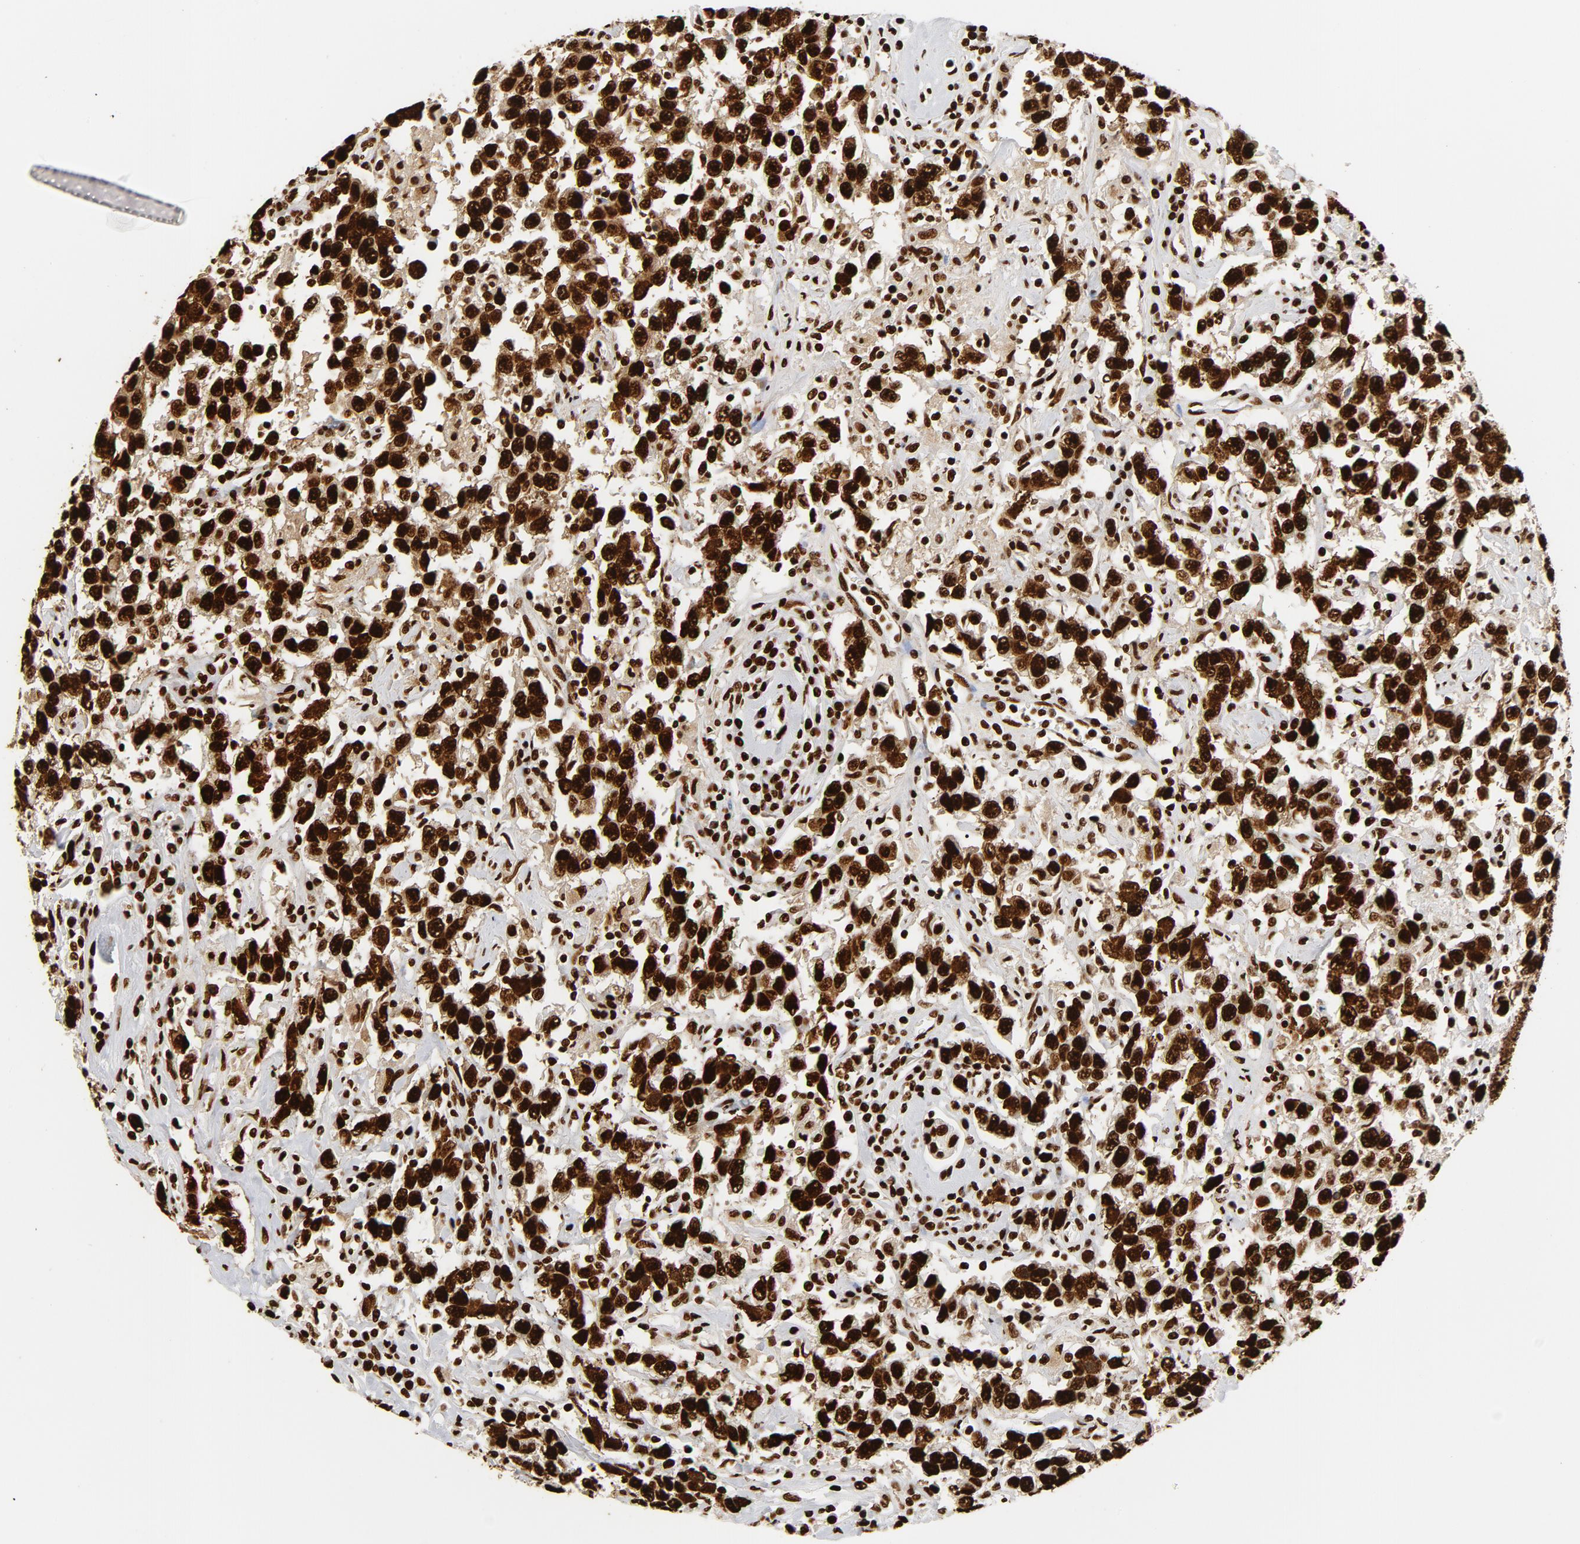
{"staining": {"intensity": "strong", "quantity": ">75%", "location": "nuclear"}, "tissue": "testis cancer", "cell_type": "Tumor cells", "image_type": "cancer", "snomed": [{"axis": "morphology", "description": "Seminoma, NOS"}, {"axis": "topography", "description": "Testis"}], "caption": "An immunohistochemistry micrograph of tumor tissue is shown. Protein staining in brown labels strong nuclear positivity in seminoma (testis) within tumor cells.", "gene": "XRCC6", "patient": {"sex": "male", "age": 41}}